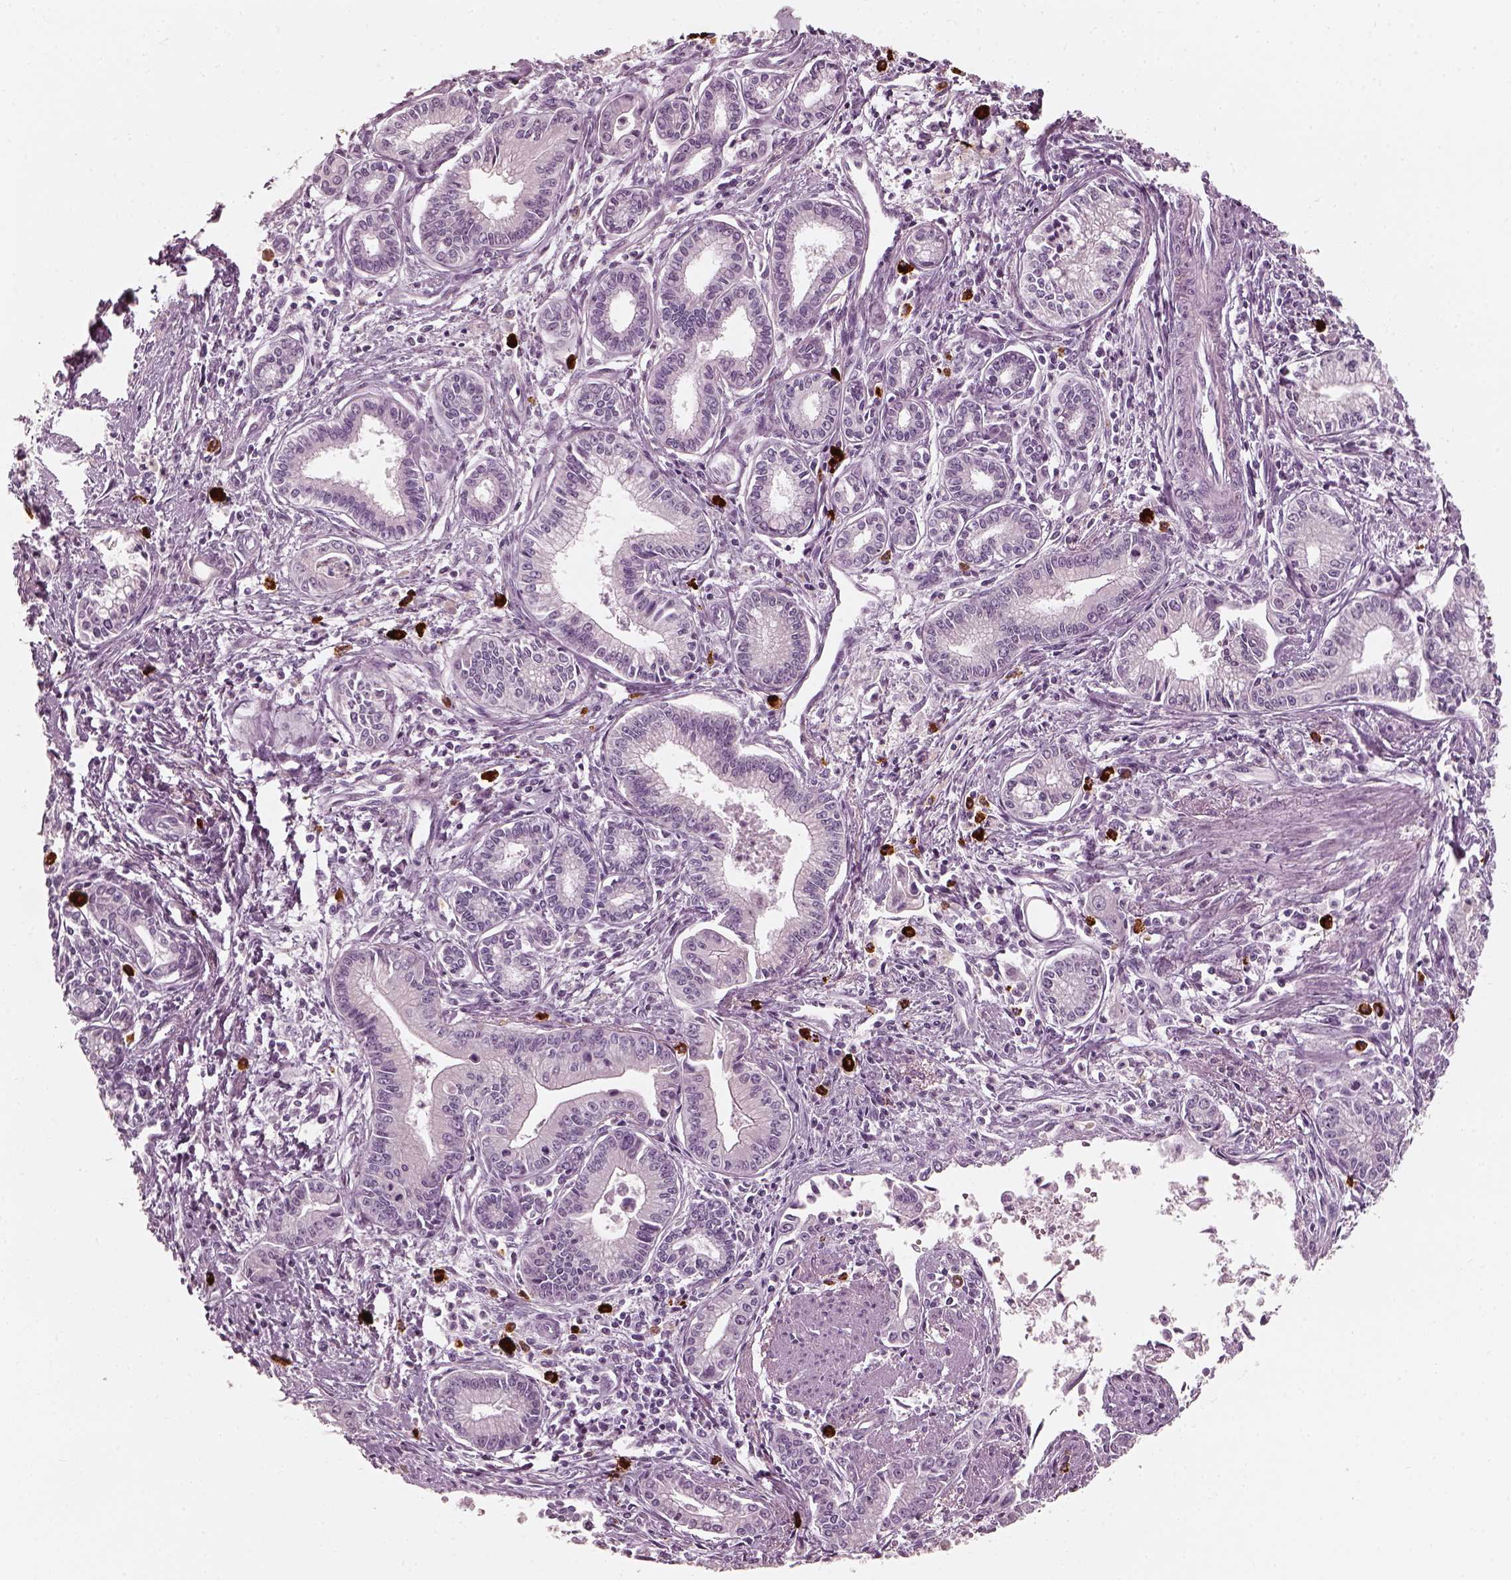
{"staining": {"intensity": "negative", "quantity": "none", "location": "none"}, "tissue": "pancreatic cancer", "cell_type": "Tumor cells", "image_type": "cancer", "snomed": [{"axis": "morphology", "description": "Adenocarcinoma, NOS"}, {"axis": "topography", "description": "Pancreas"}], "caption": "The image shows no staining of tumor cells in pancreatic adenocarcinoma. (IHC, brightfield microscopy, high magnification).", "gene": "CNTN1", "patient": {"sex": "female", "age": 65}}